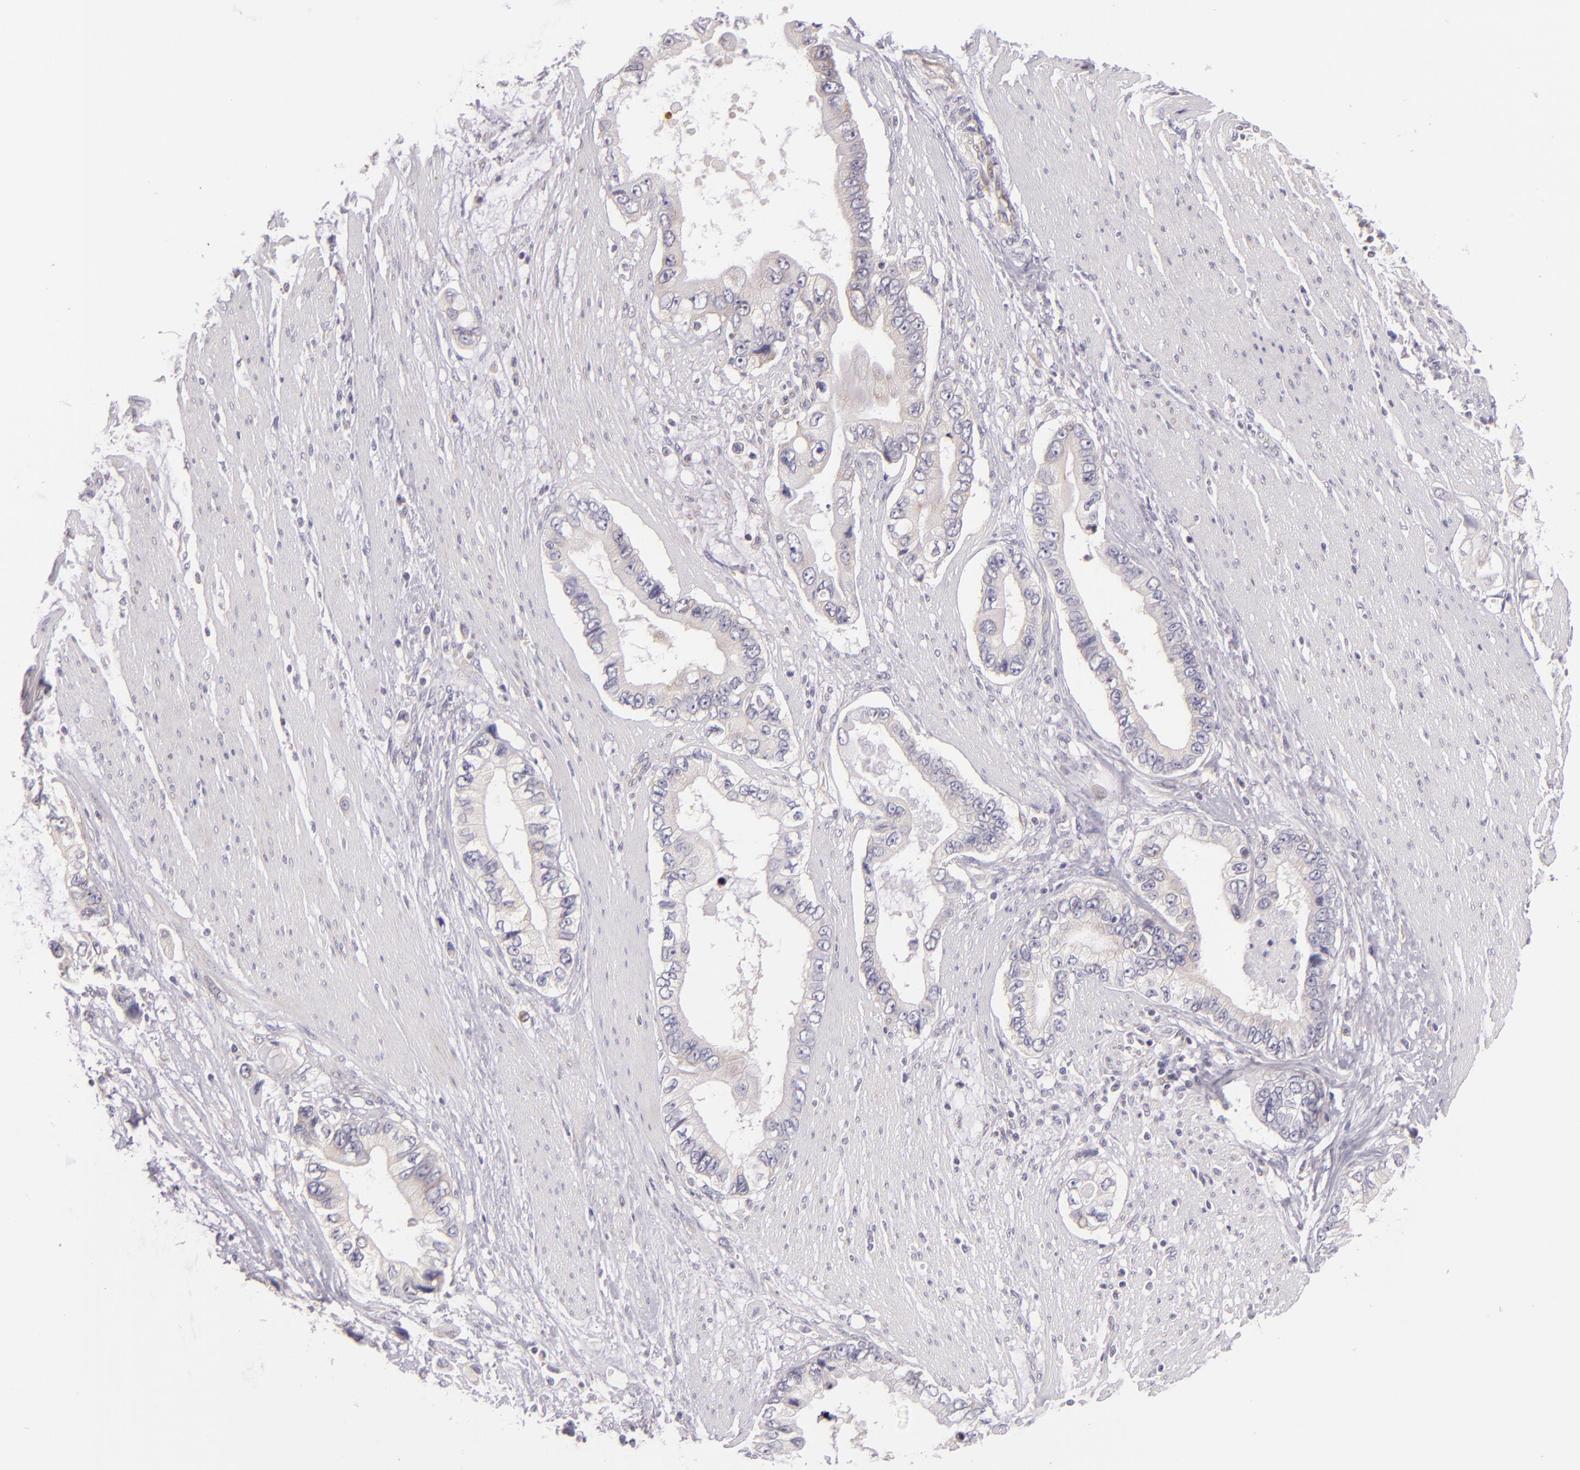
{"staining": {"intensity": "weak", "quantity": "<25%", "location": "cytoplasmic/membranous"}, "tissue": "pancreatic cancer", "cell_type": "Tumor cells", "image_type": "cancer", "snomed": [{"axis": "morphology", "description": "Adenocarcinoma, NOS"}, {"axis": "topography", "description": "Pancreas"}, {"axis": "topography", "description": "Stomach, upper"}], "caption": "There is no significant expression in tumor cells of pancreatic adenocarcinoma.", "gene": "UPF3B", "patient": {"sex": "male", "age": 77}}